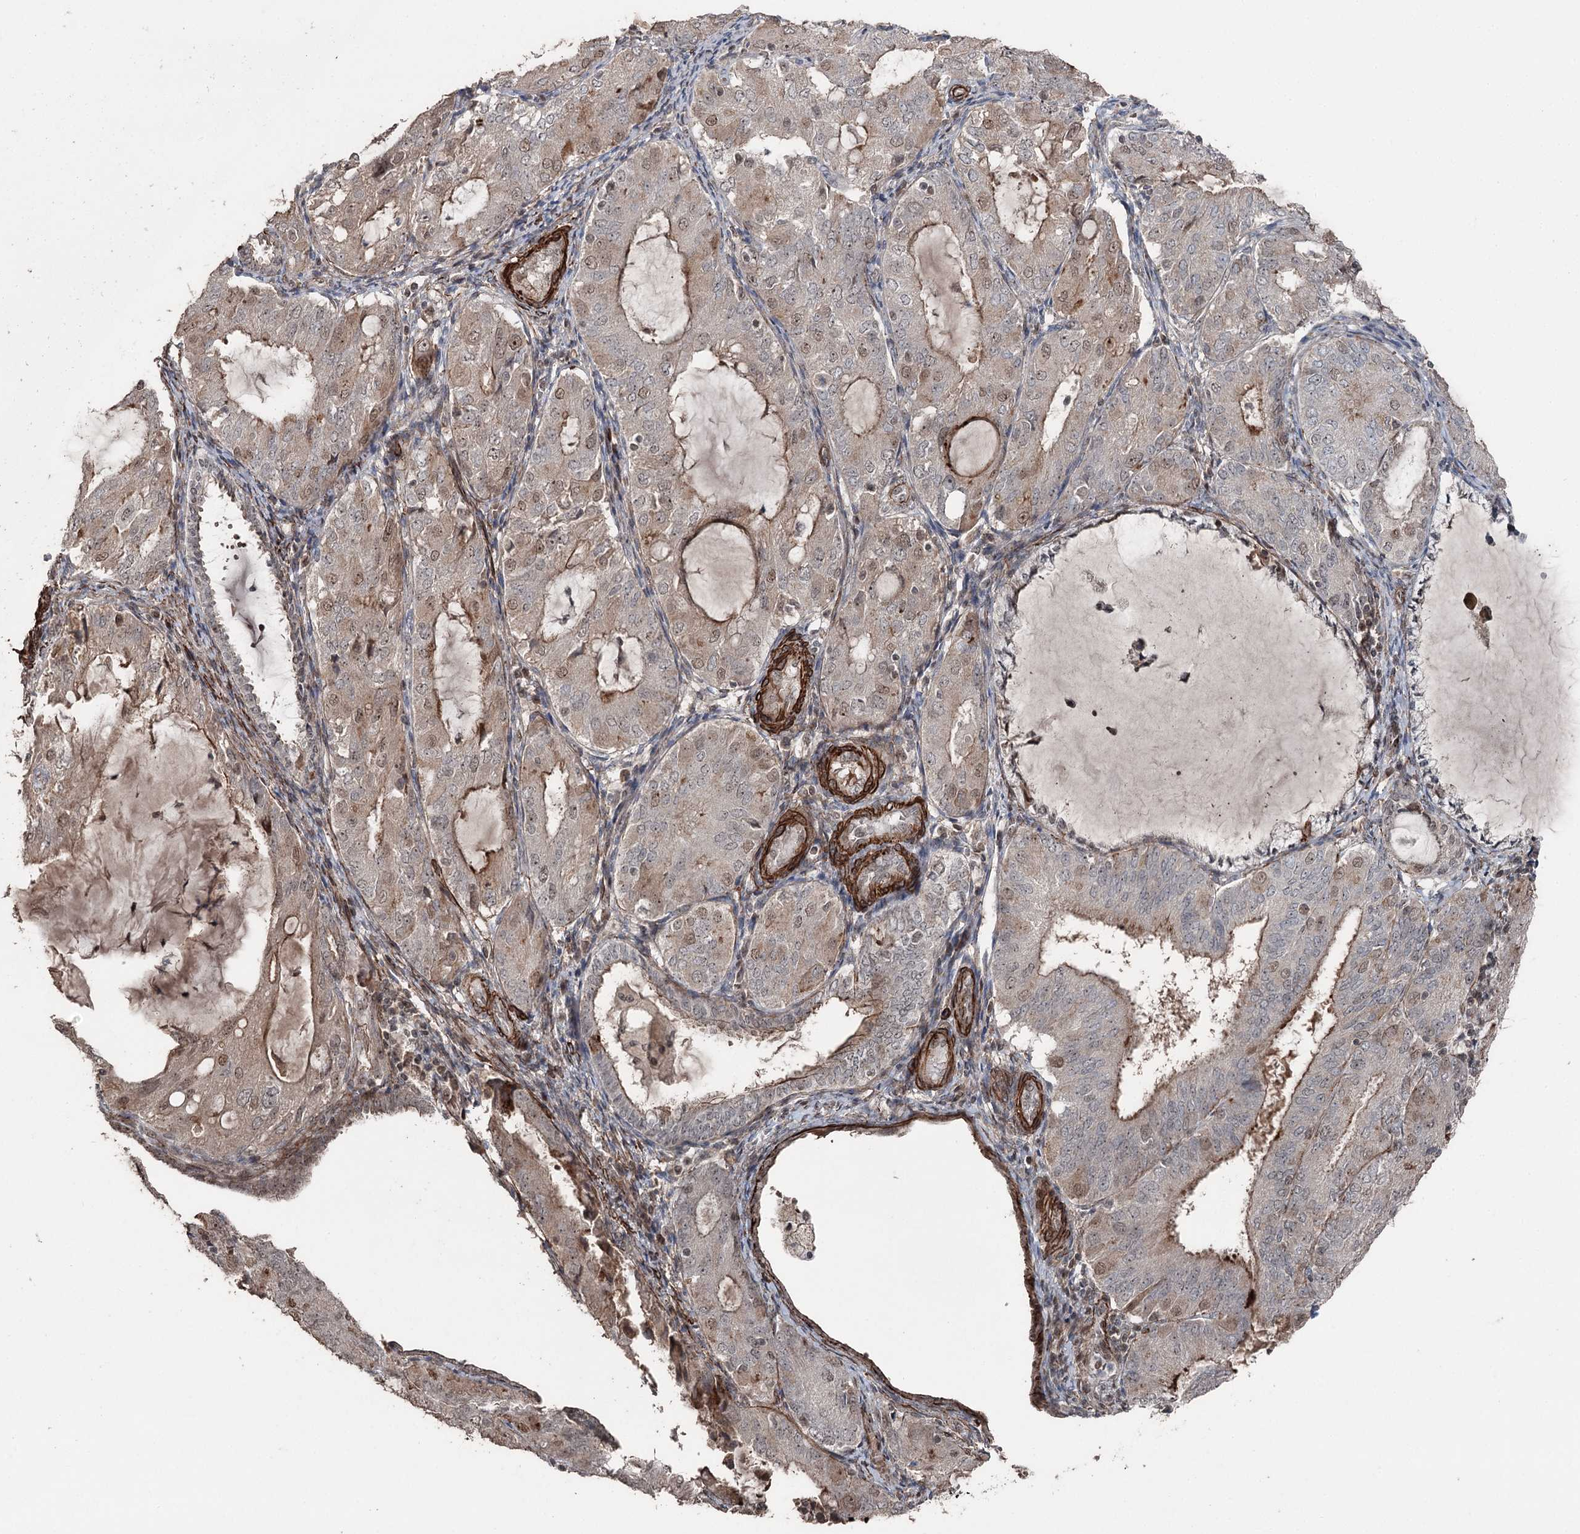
{"staining": {"intensity": "moderate", "quantity": "<25%", "location": "cytoplasmic/membranous,nuclear"}, "tissue": "endometrial cancer", "cell_type": "Tumor cells", "image_type": "cancer", "snomed": [{"axis": "morphology", "description": "Adenocarcinoma, NOS"}, {"axis": "topography", "description": "Endometrium"}], "caption": "The immunohistochemical stain shows moderate cytoplasmic/membranous and nuclear staining in tumor cells of endometrial cancer tissue.", "gene": "CCDC82", "patient": {"sex": "female", "age": 81}}